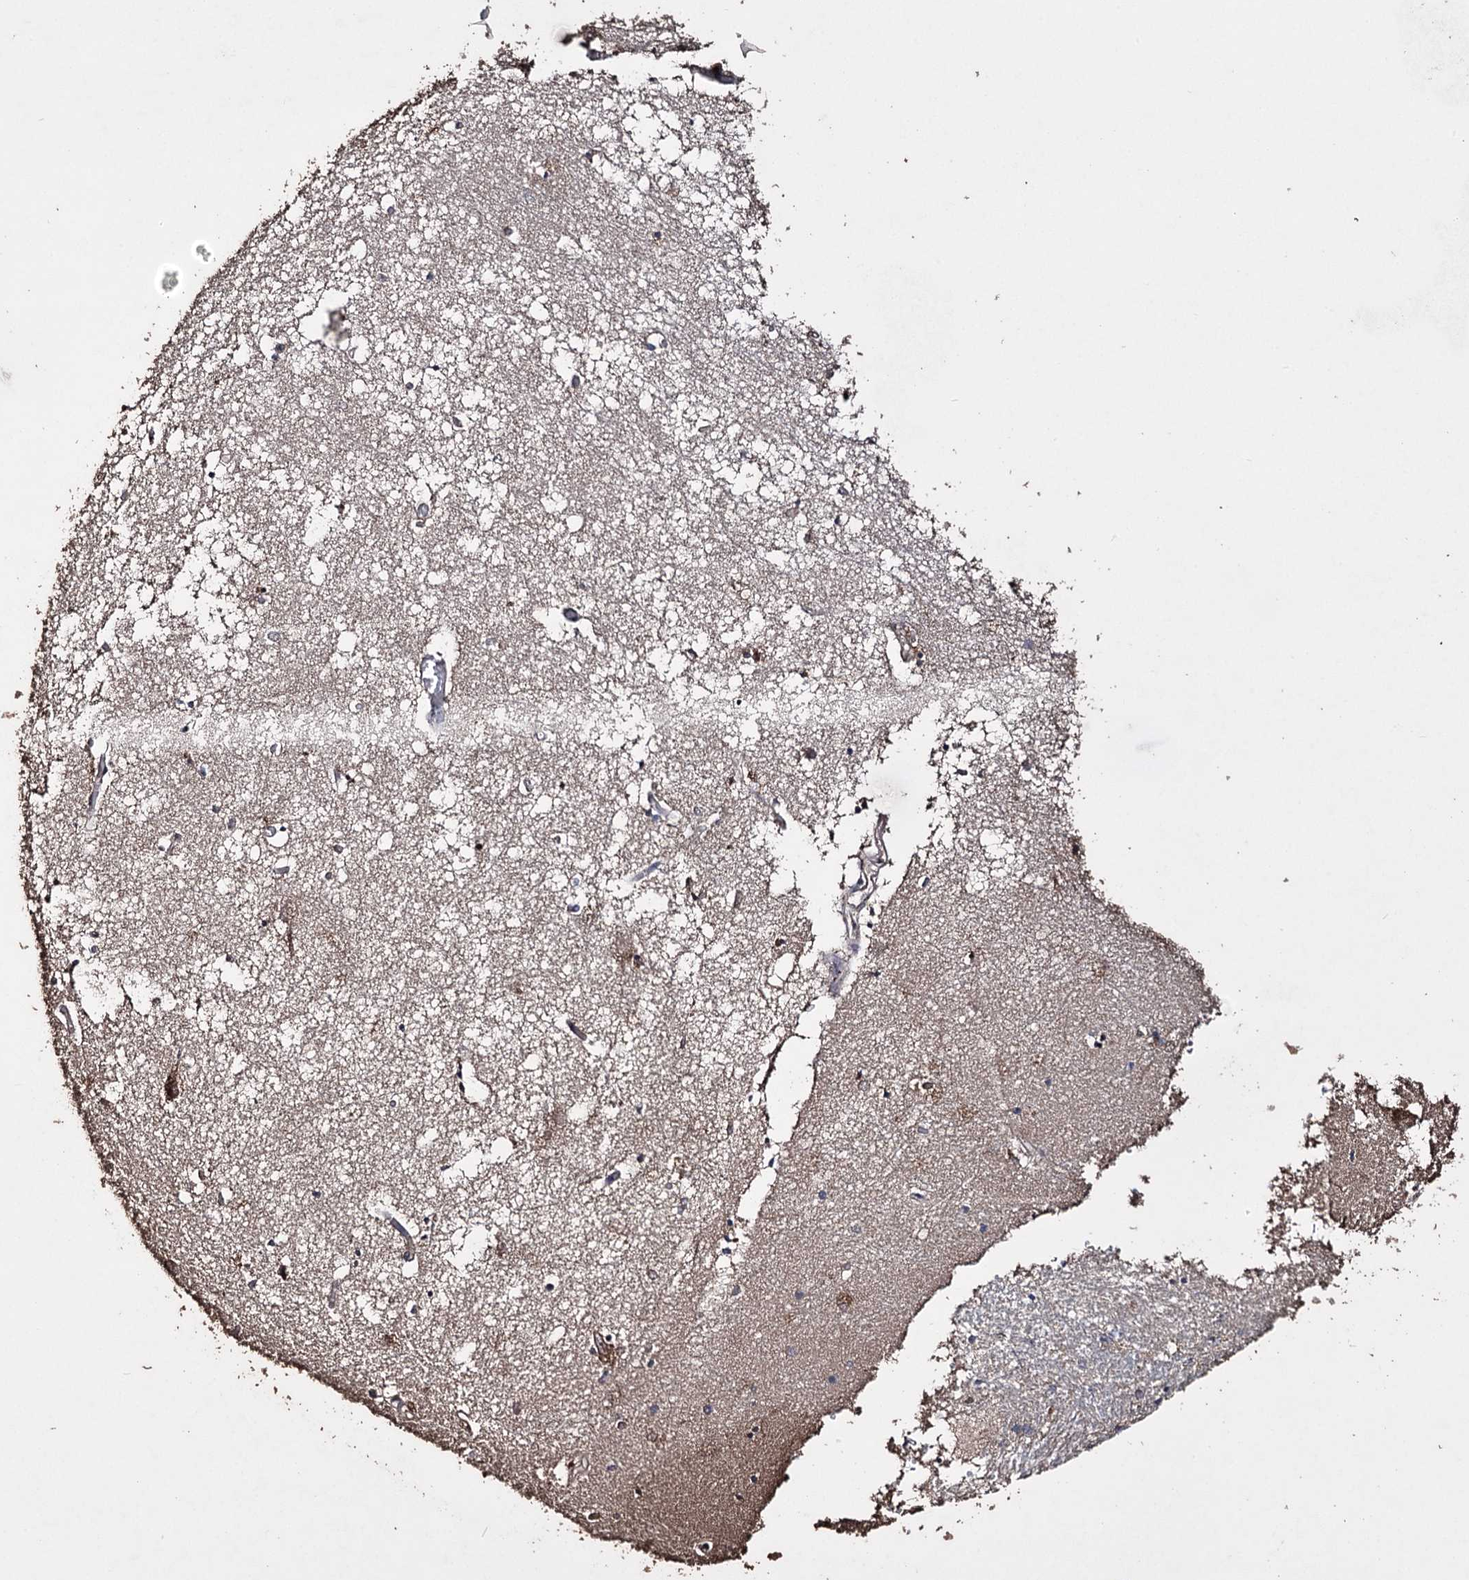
{"staining": {"intensity": "moderate", "quantity": "<25%", "location": "cytoplasmic/membranous"}, "tissue": "hippocampus", "cell_type": "Glial cells", "image_type": "normal", "snomed": [{"axis": "morphology", "description": "Normal tissue, NOS"}, {"axis": "topography", "description": "Hippocampus"}], "caption": "Hippocampus stained for a protein exhibits moderate cytoplasmic/membranous positivity in glial cells. The protein of interest is stained brown, and the nuclei are stained in blue (DAB (3,3'-diaminobenzidine) IHC with brightfield microscopy, high magnification).", "gene": "ZNF662", "patient": {"sex": "male", "age": 70}}